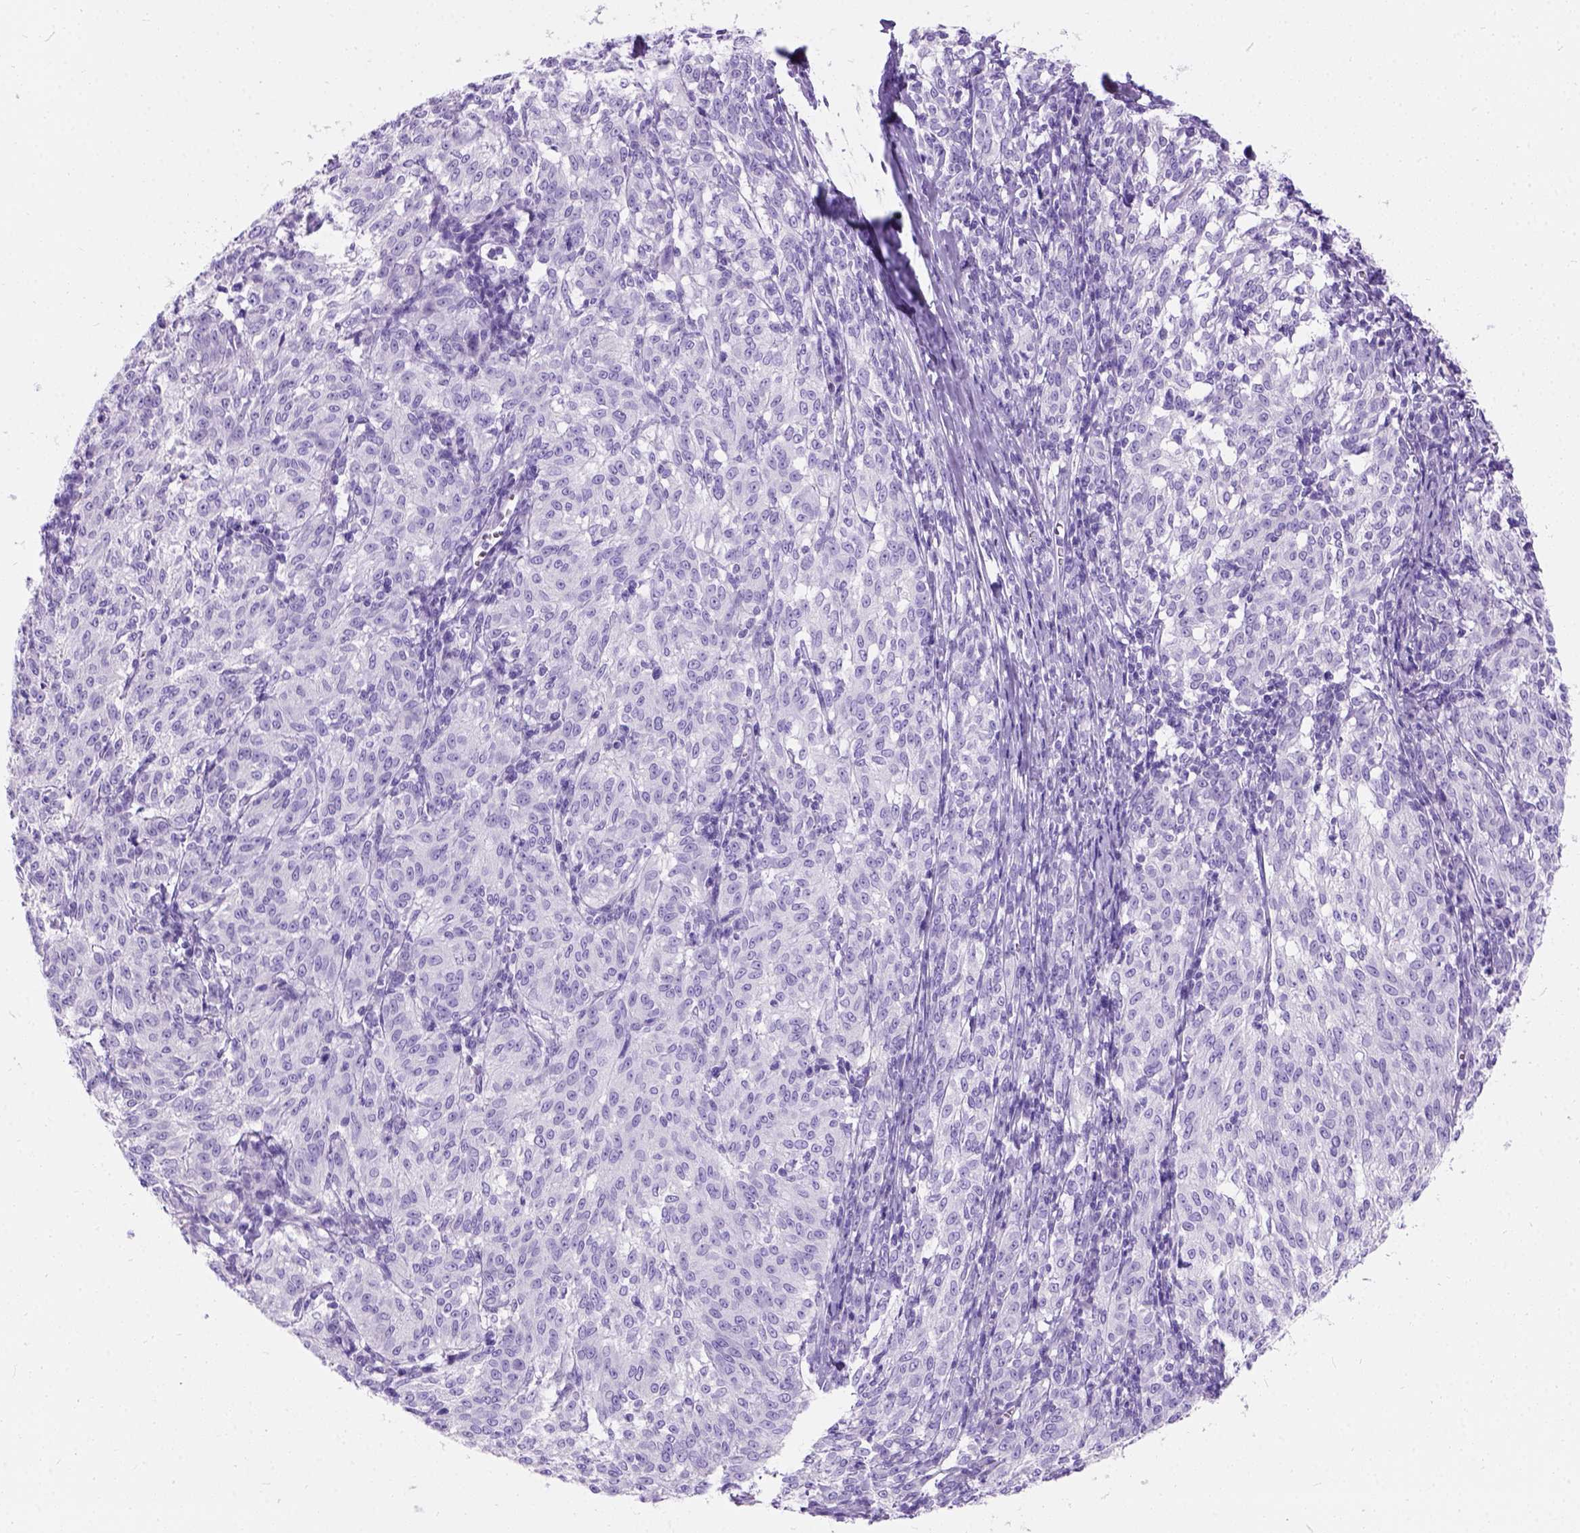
{"staining": {"intensity": "negative", "quantity": "none", "location": "none"}, "tissue": "melanoma", "cell_type": "Tumor cells", "image_type": "cancer", "snomed": [{"axis": "morphology", "description": "Malignant melanoma, NOS"}, {"axis": "topography", "description": "Skin"}], "caption": "There is no significant positivity in tumor cells of malignant melanoma.", "gene": "C7orf57", "patient": {"sex": "female", "age": 72}}